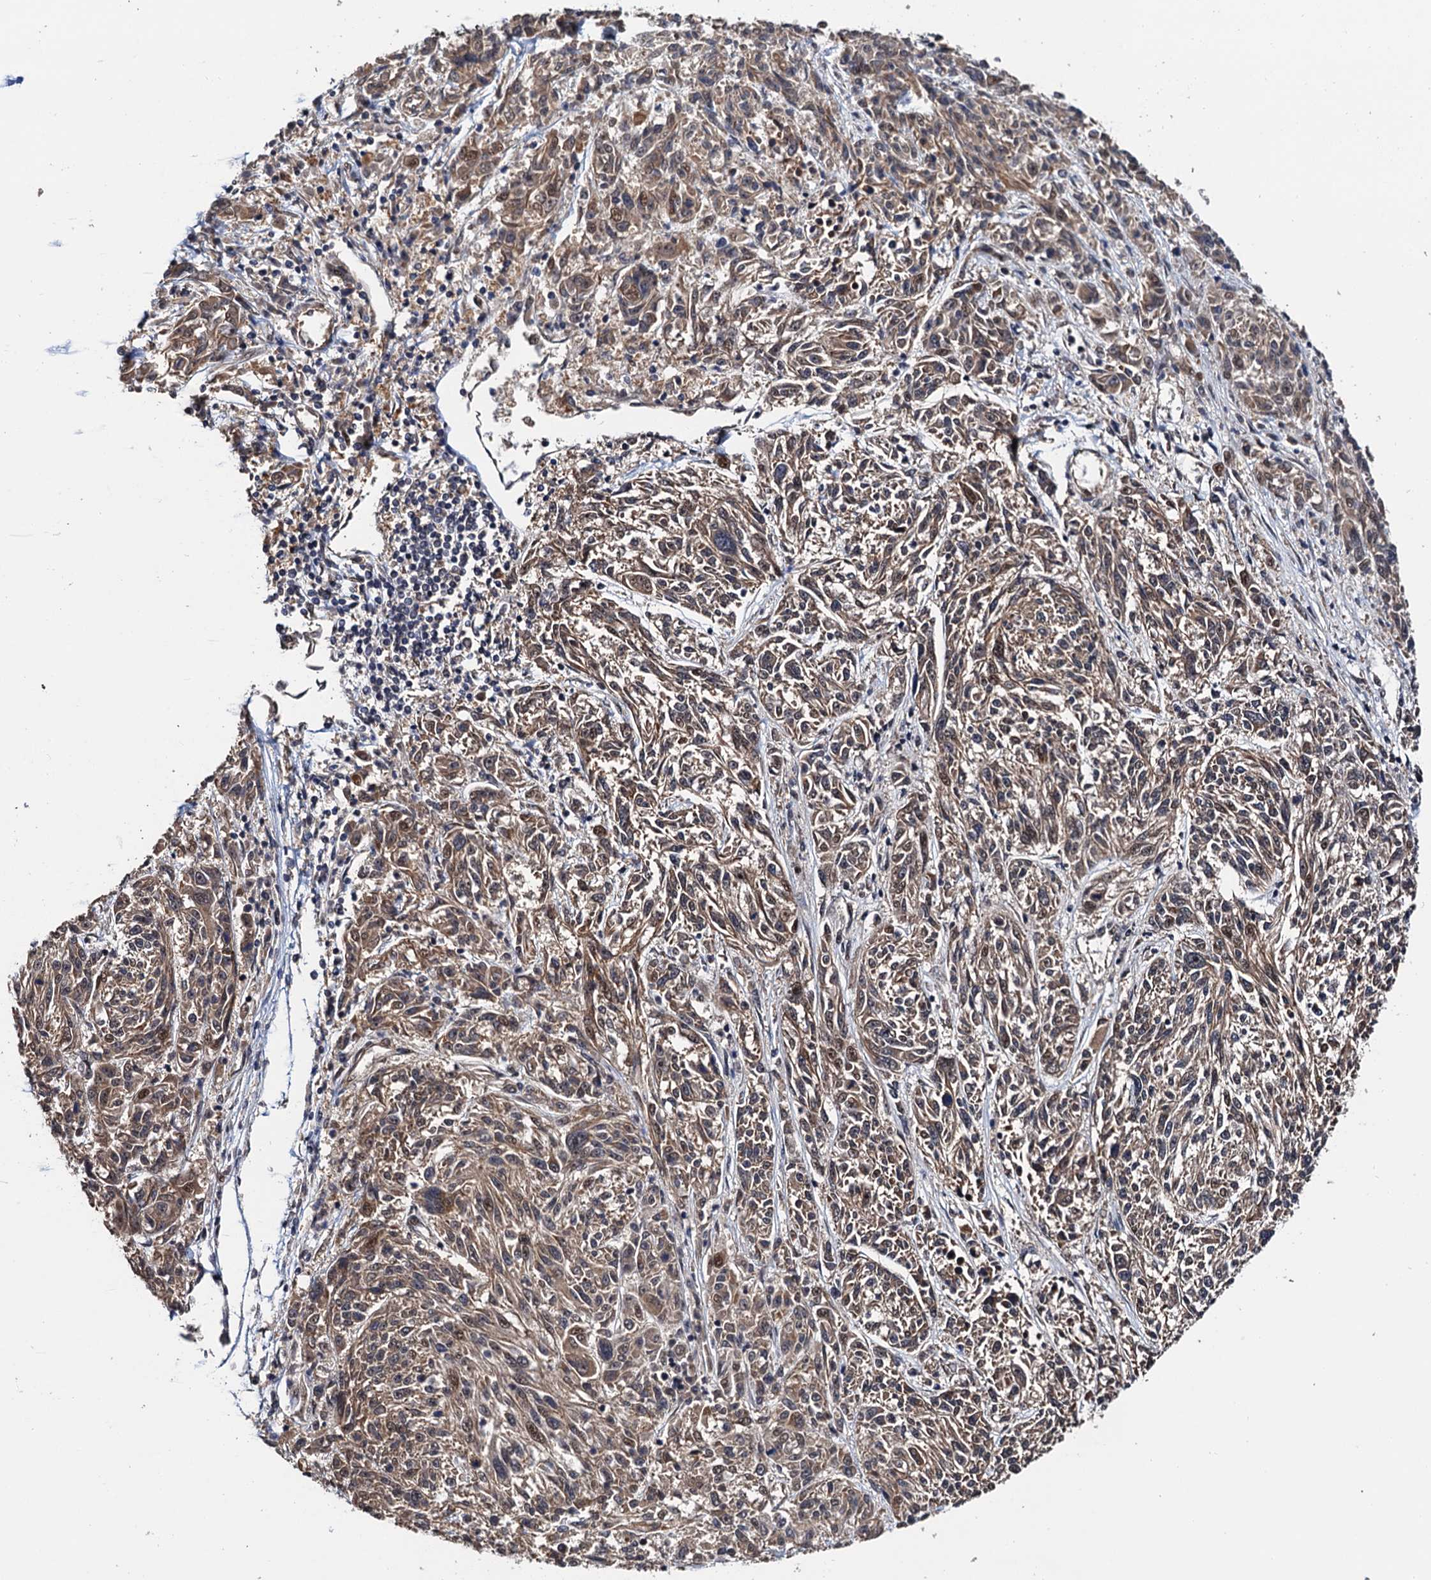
{"staining": {"intensity": "moderate", "quantity": ">75%", "location": "cytoplasmic/membranous,nuclear"}, "tissue": "melanoma", "cell_type": "Tumor cells", "image_type": "cancer", "snomed": [{"axis": "morphology", "description": "Malignant melanoma, NOS"}, {"axis": "topography", "description": "Skin"}], "caption": "Immunohistochemical staining of melanoma demonstrates medium levels of moderate cytoplasmic/membranous and nuclear protein positivity in about >75% of tumor cells.", "gene": "NAA16", "patient": {"sex": "male", "age": 53}}